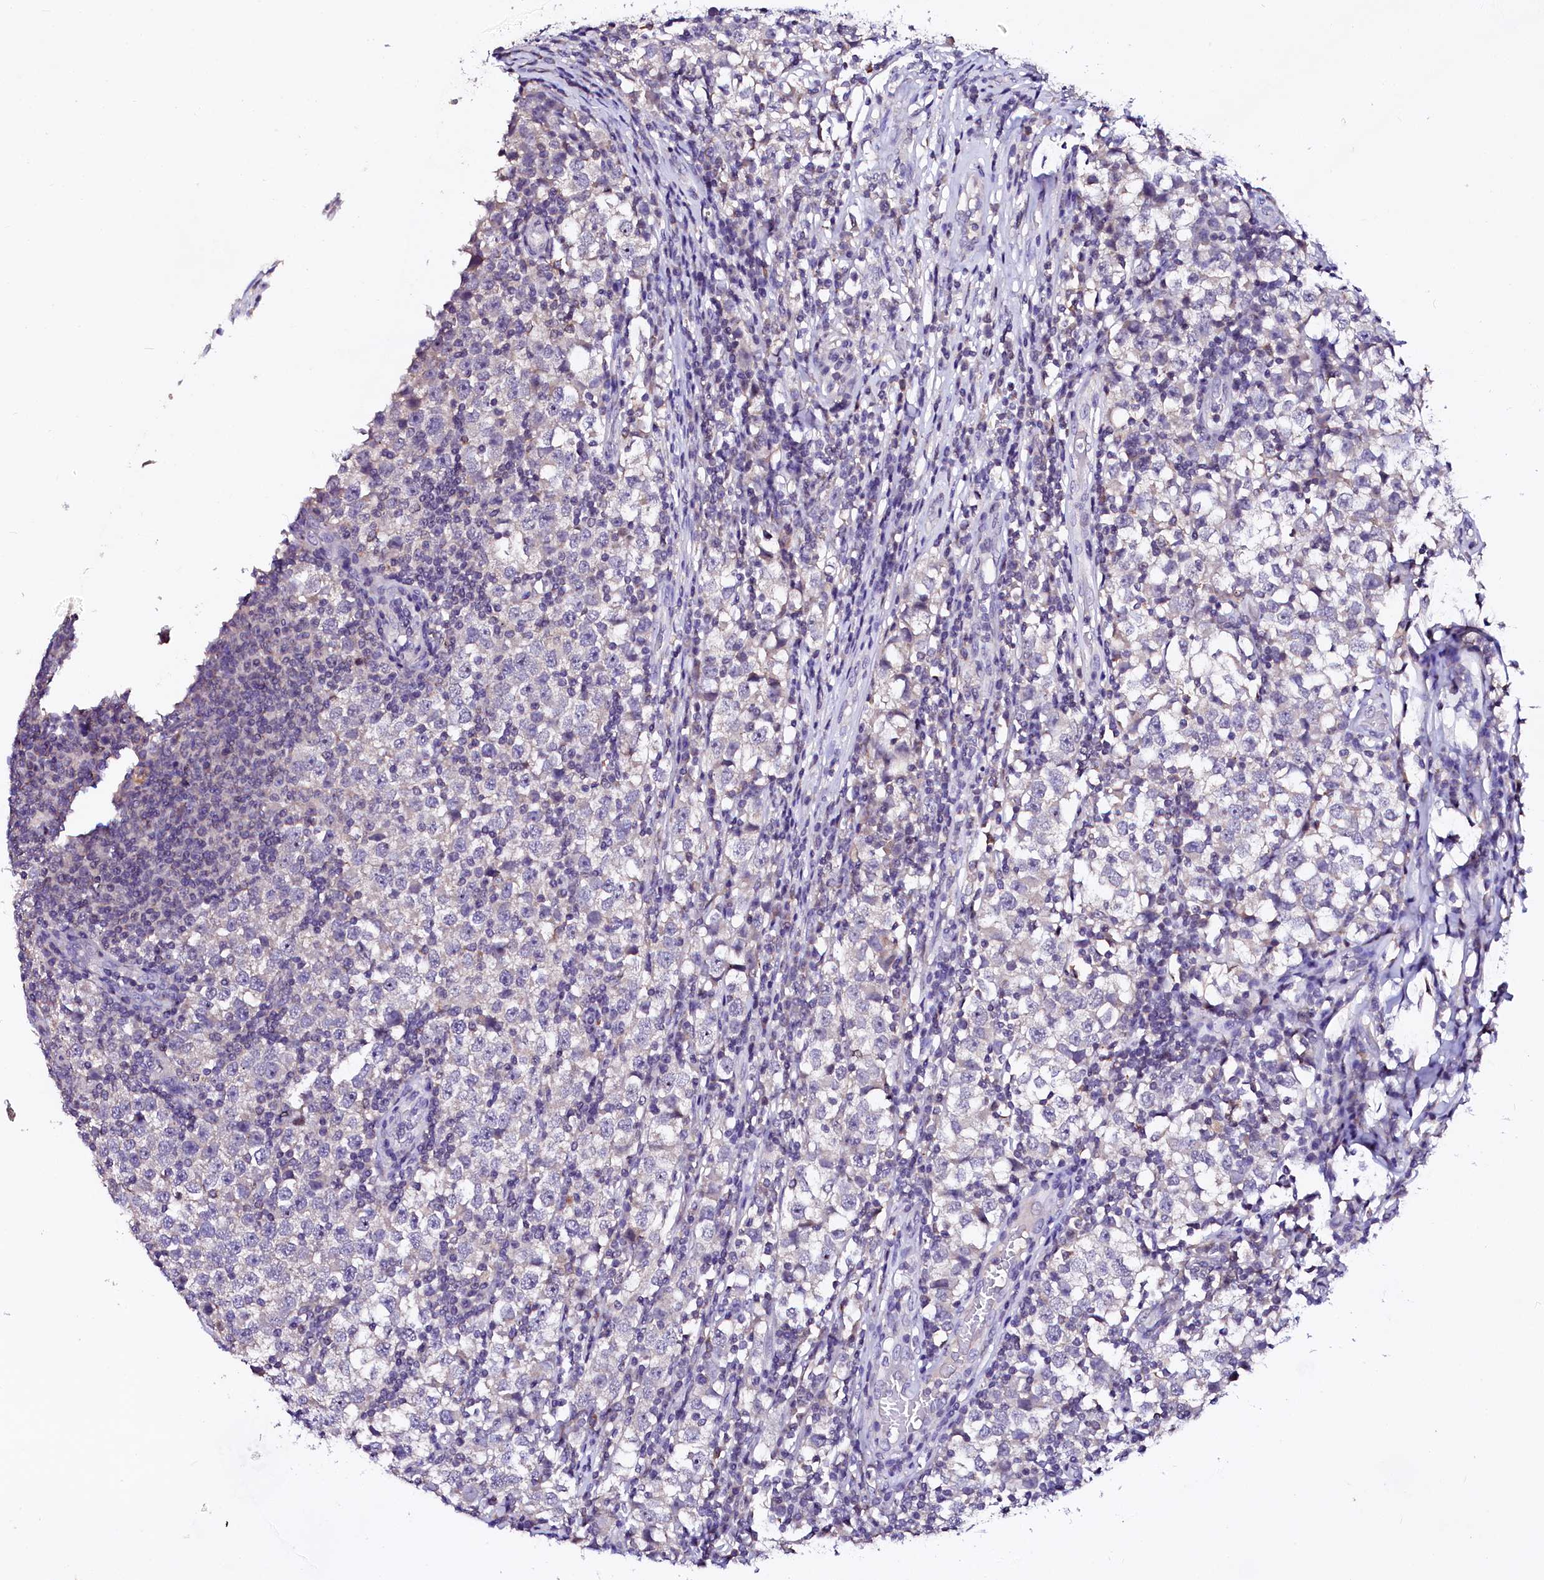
{"staining": {"intensity": "negative", "quantity": "none", "location": "none"}, "tissue": "testis cancer", "cell_type": "Tumor cells", "image_type": "cancer", "snomed": [{"axis": "morphology", "description": "Seminoma, NOS"}, {"axis": "topography", "description": "Testis"}], "caption": "Testis cancer (seminoma) was stained to show a protein in brown. There is no significant expression in tumor cells. (DAB (3,3'-diaminobenzidine) IHC, high magnification).", "gene": "NALF1", "patient": {"sex": "male", "age": 65}}